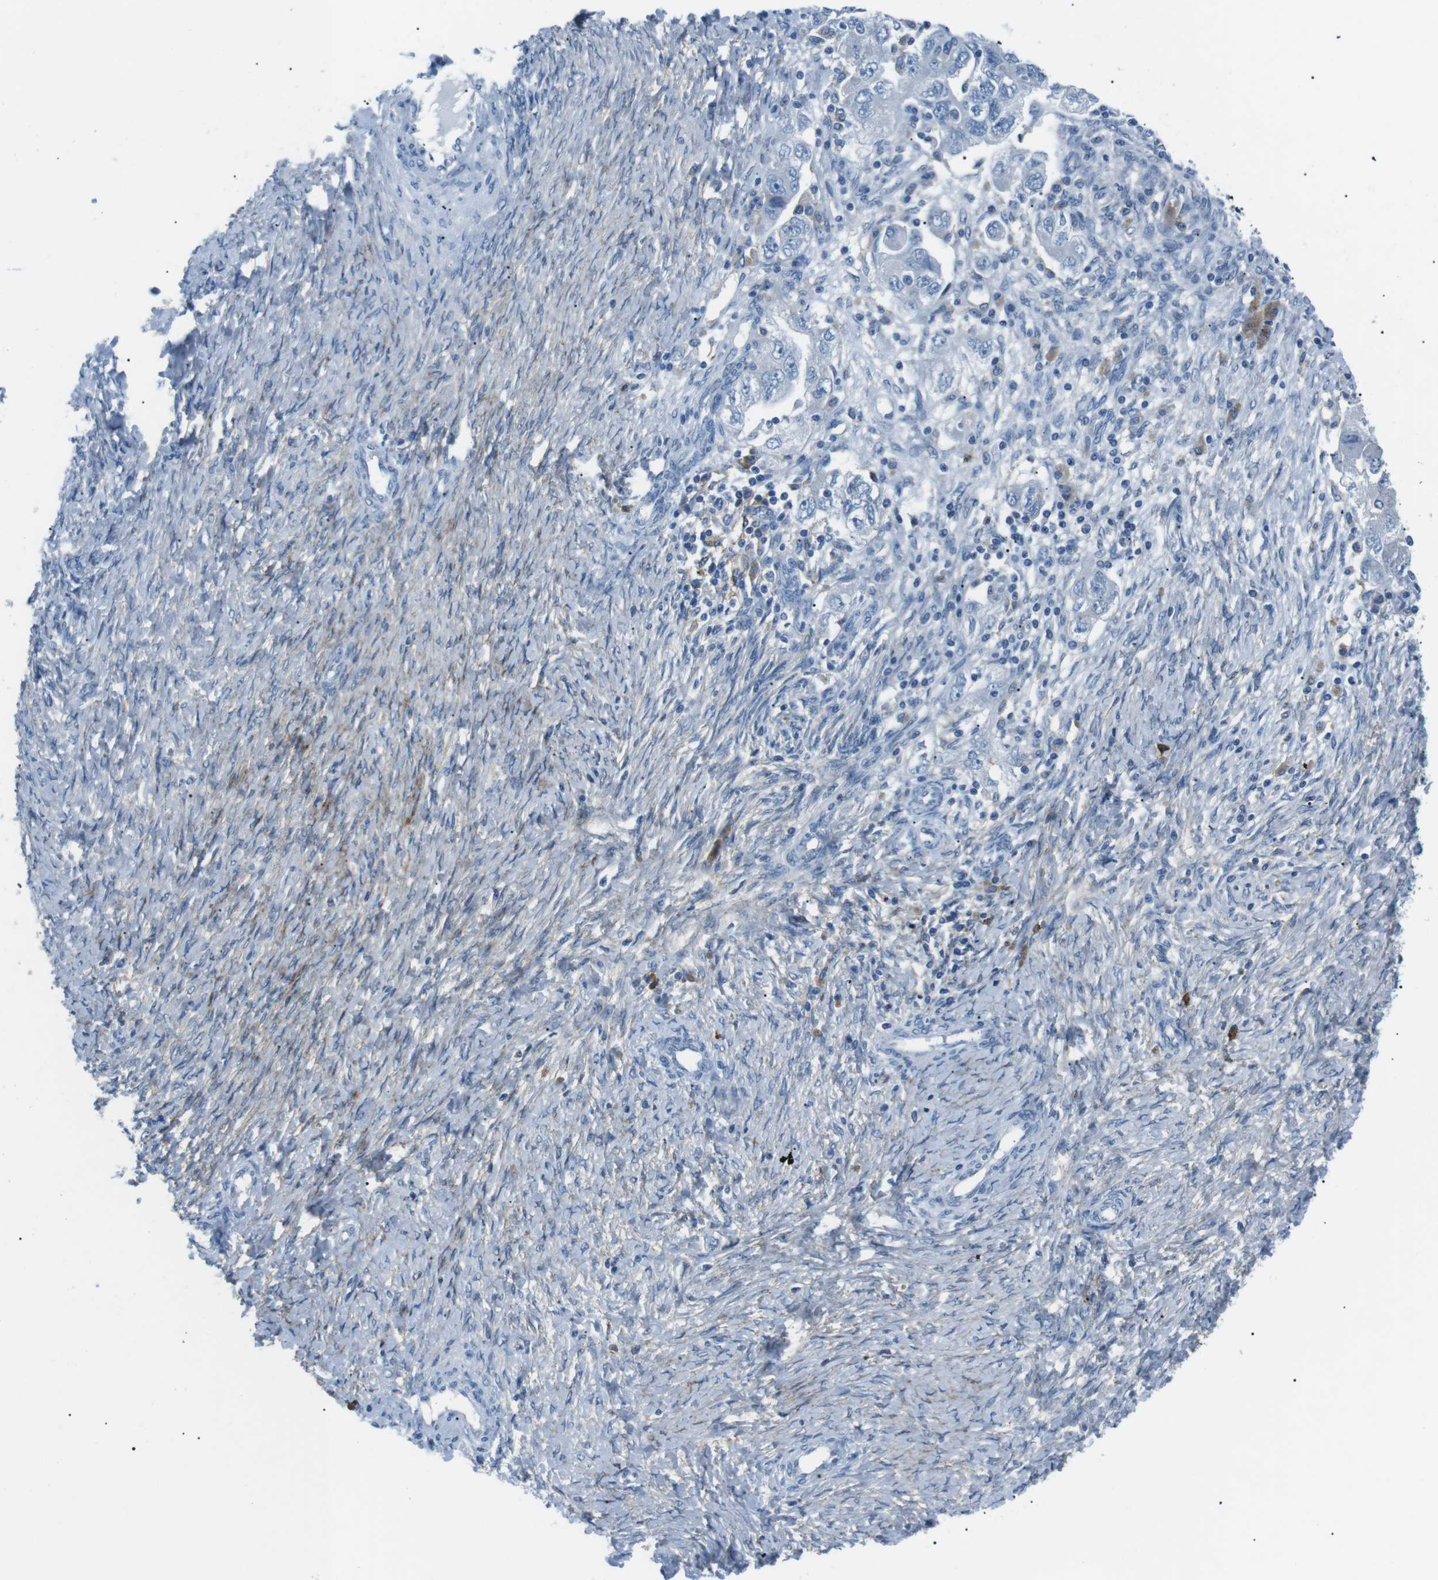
{"staining": {"intensity": "negative", "quantity": "none", "location": "none"}, "tissue": "ovarian cancer", "cell_type": "Tumor cells", "image_type": "cancer", "snomed": [{"axis": "morphology", "description": "Carcinoma, NOS"}, {"axis": "morphology", "description": "Cystadenocarcinoma, serous, NOS"}, {"axis": "topography", "description": "Ovary"}], "caption": "This is a micrograph of immunohistochemistry staining of ovarian carcinoma, which shows no staining in tumor cells.", "gene": "CSF2RA", "patient": {"sex": "female", "age": 69}}